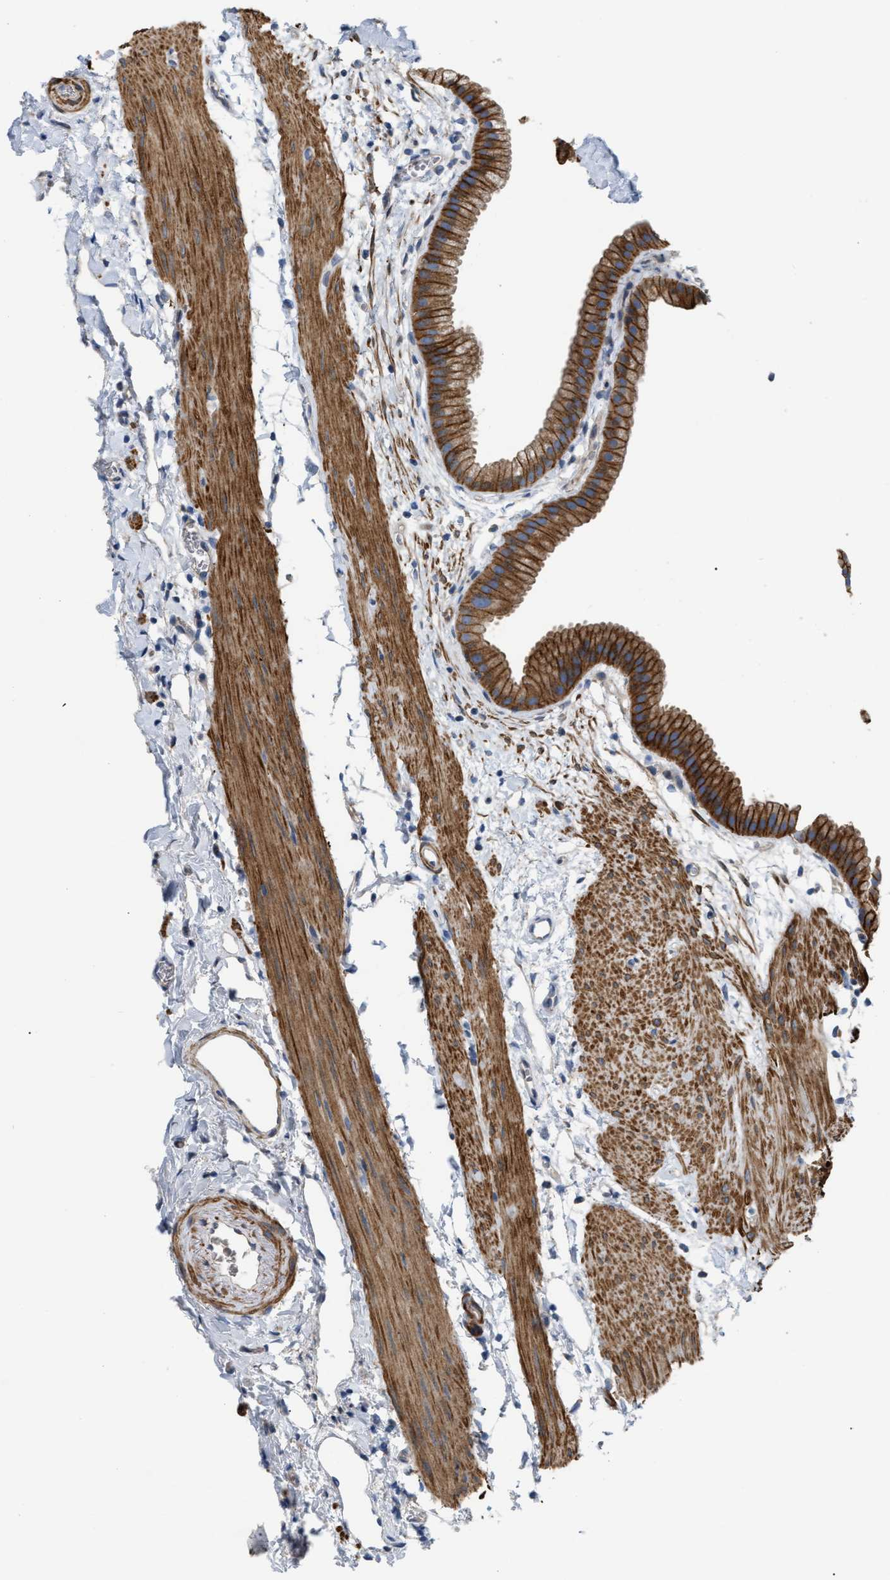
{"staining": {"intensity": "strong", "quantity": ">75%", "location": "cytoplasmic/membranous"}, "tissue": "gallbladder", "cell_type": "Glandular cells", "image_type": "normal", "snomed": [{"axis": "morphology", "description": "Normal tissue, NOS"}, {"axis": "topography", "description": "Gallbladder"}], "caption": "This photomicrograph exhibits immunohistochemistry staining of normal human gallbladder, with high strong cytoplasmic/membranous expression in about >75% of glandular cells.", "gene": "DHX58", "patient": {"sex": "female", "age": 64}}